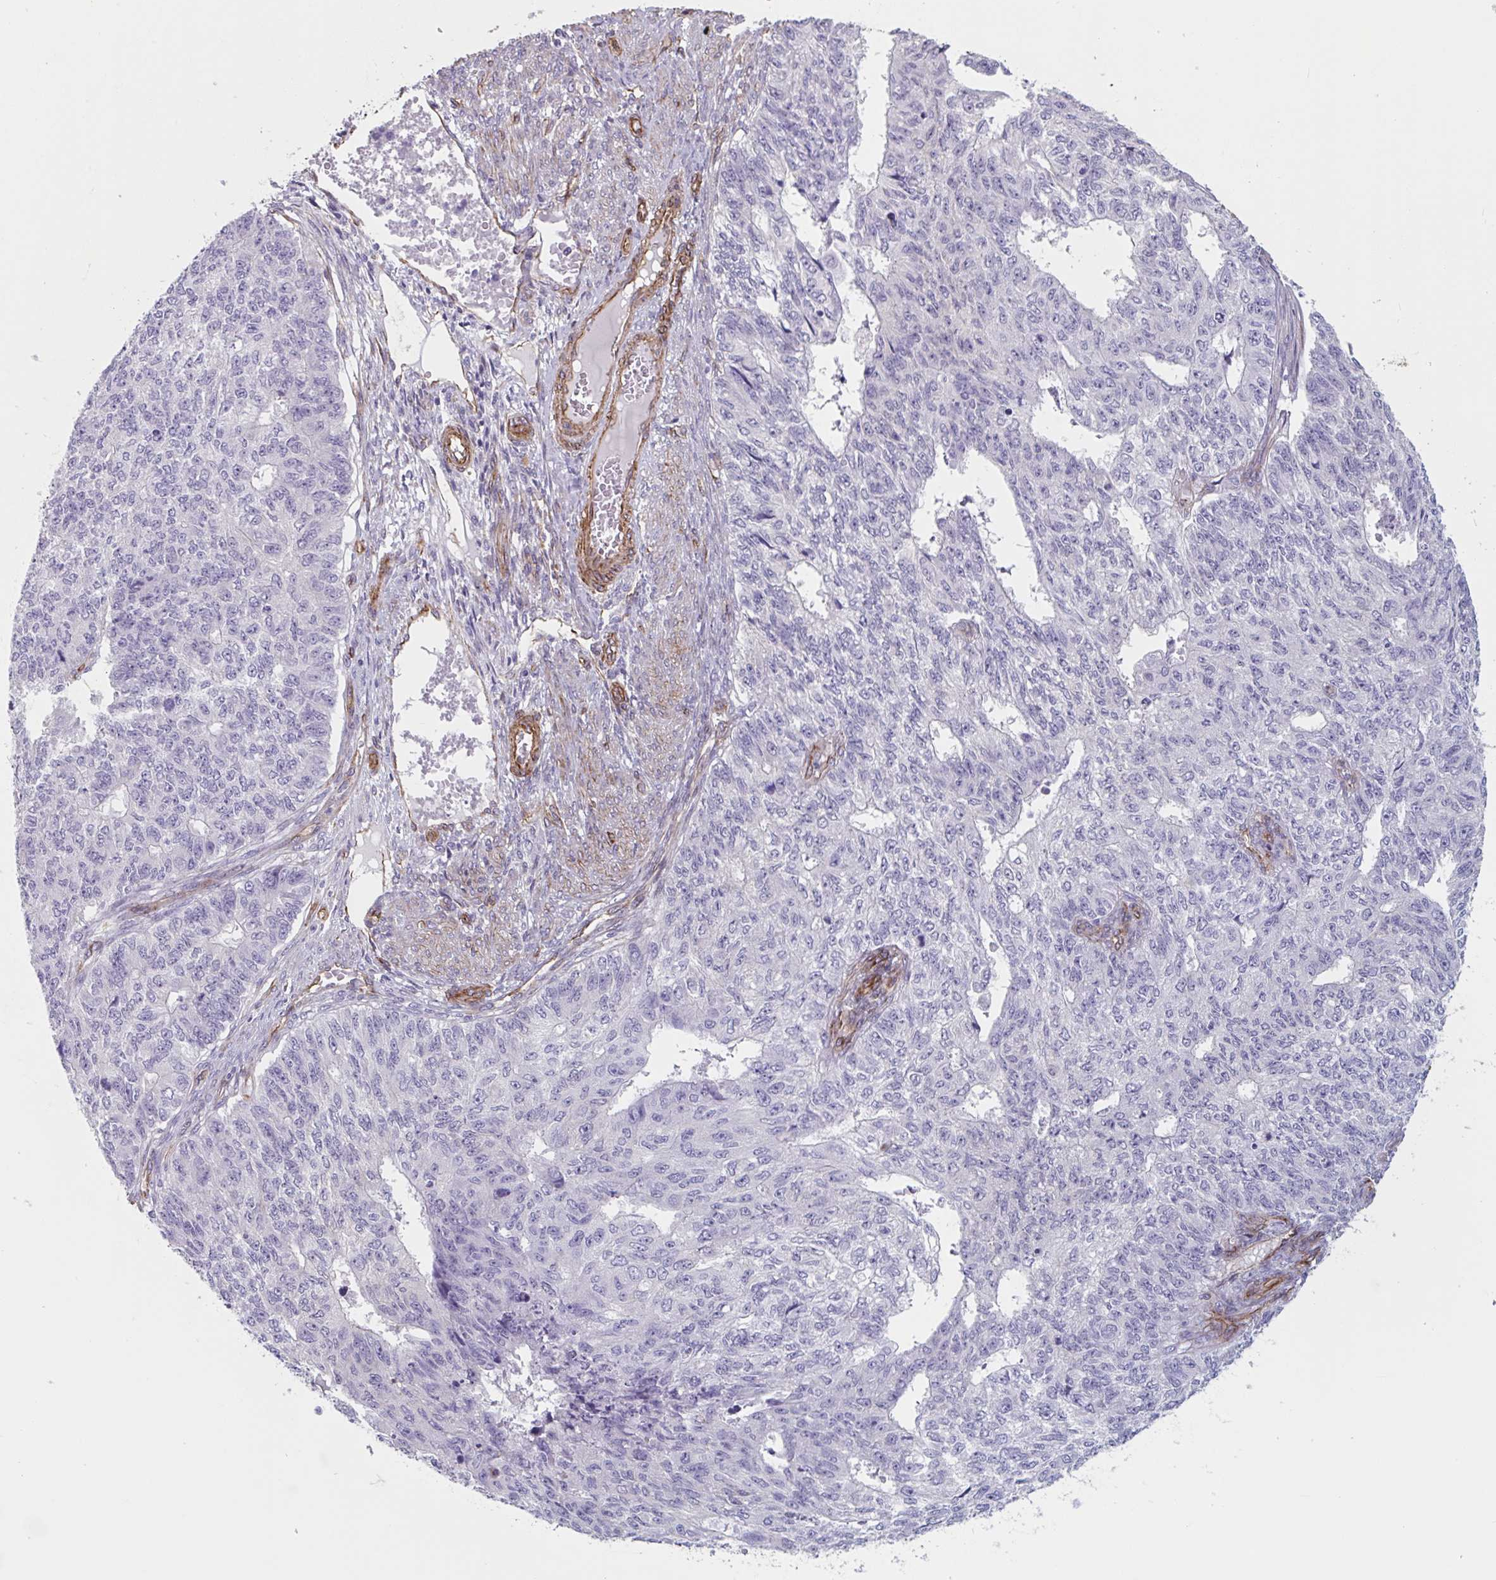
{"staining": {"intensity": "negative", "quantity": "none", "location": "none"}, "tissue": "endometrial cancer", "cell_type": "Tumor cells", "image_type": "cancer", "snomed": [{"axis": "morphology", "description": "Adenocarcinoma, NOS"}, {"axis": "topography", "description": "Endometrium"}], "caption": "Immunohistochemical staining of endometrial adenocarcinoma shows no significant positivity in tumor cells. (Stains: DAB IHC with hematoxylin counter stain, Microscopy: brightfield microscopy at high magnification).", "gene": "CITED4", "patient": {"sex": "female", "age": 32}}